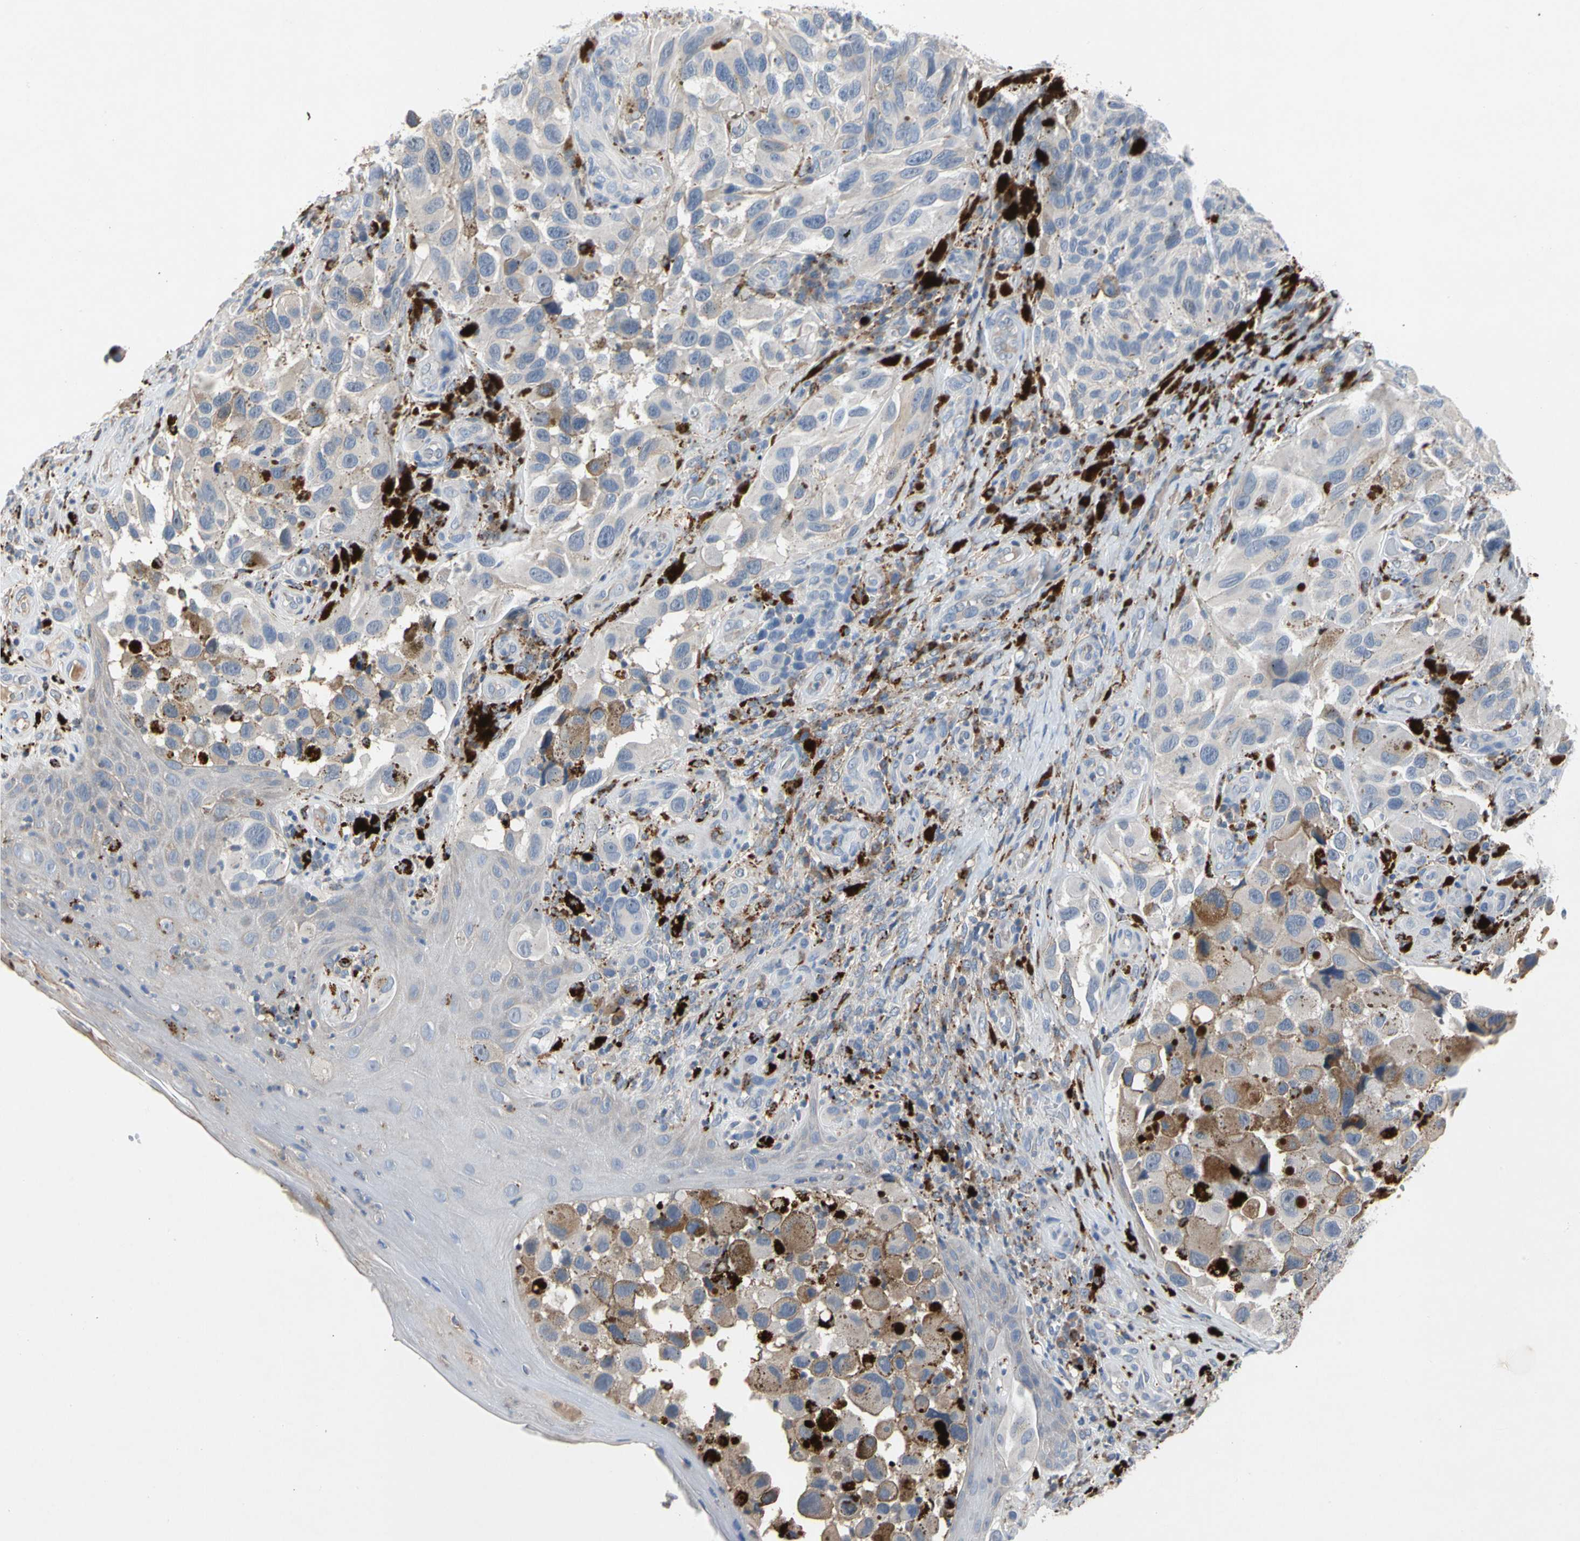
{"staining": {"intensity": "moderate", "quantity": "<25%", "location": "cytoplasmic/membranous"}, "tissue": "melanoma", "cell_type": "Tumor cells", "image_type": "cancer", "snomed": [{"axis": "morphology", "description": "Malignant melanoma, NOS"}, {"axis": "topography", "description": "Skin"}], "caption": "Melanoma stained for a protein exhibits moderate cytoplasmic/membranous positivity in tumor cells. (DAB (3,3'-diaminobenzidine) IHC with brightfield microscopy, high magnification).", "gene": "ADA2", "patient": {"sex": "female", "age": 73}}